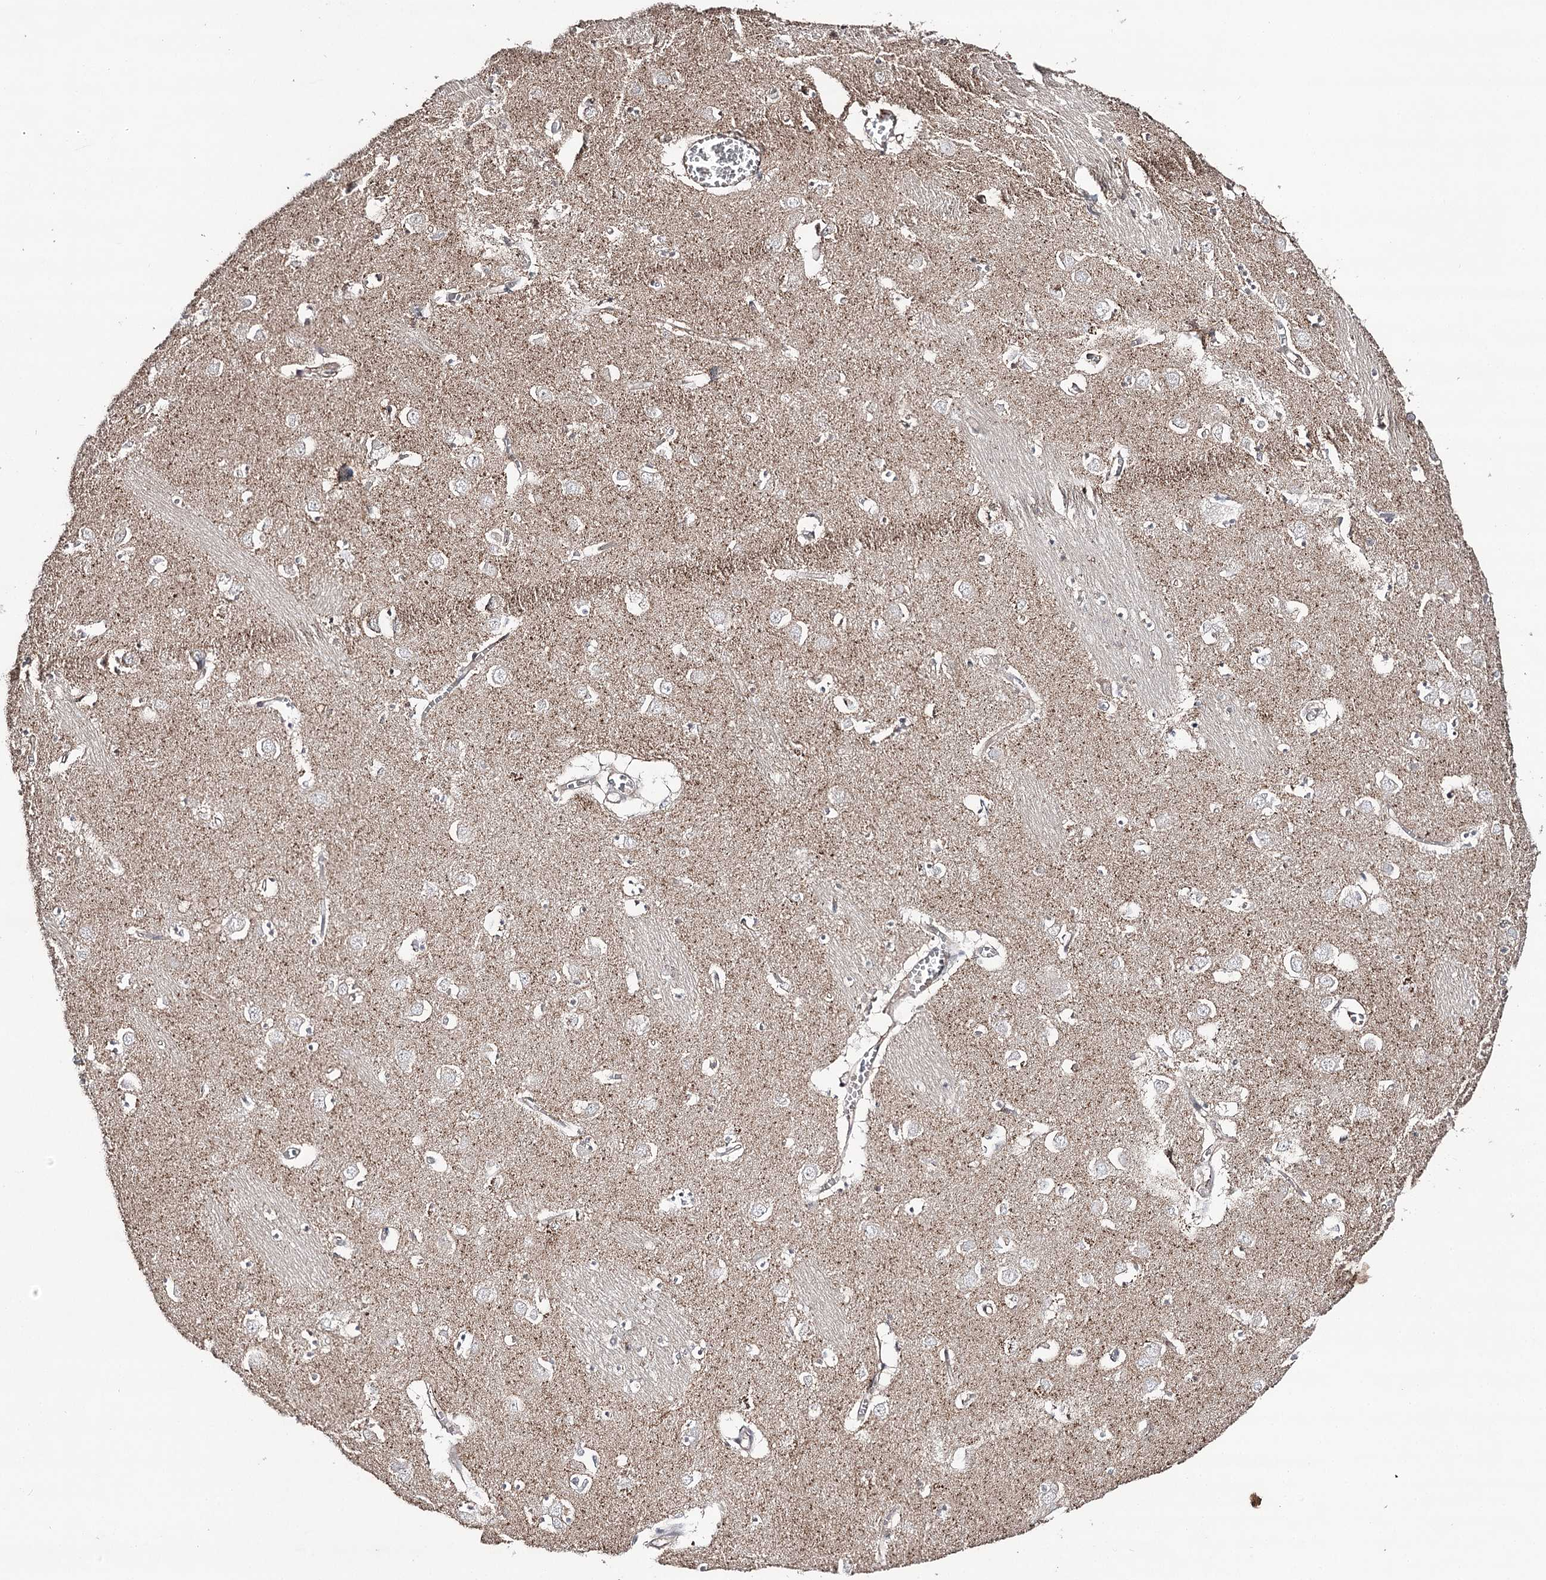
{"staining": {"intensity": "moderate", "quantity": "<25%", "location": "cytoplasmic/membranous"}, "tissue": "caudate", "cell_type": "Glial cells", "image_type": "normal", "snomed": [{"axis": "morphology", "description": "Normal tissue, NOS"}, {"axis": "topography", "description": "Lateral ventricle wall"}], "caption": "An immunohistochemistry (IHC) photomicrograph of unremarkable tissue is shown. Protein staining in brown highlights moderate cytoplasmic/membranous positivity in caudate within glial cells.", "gene": "SYNGR3", "patient": {"sex": "male", "age": 70}}